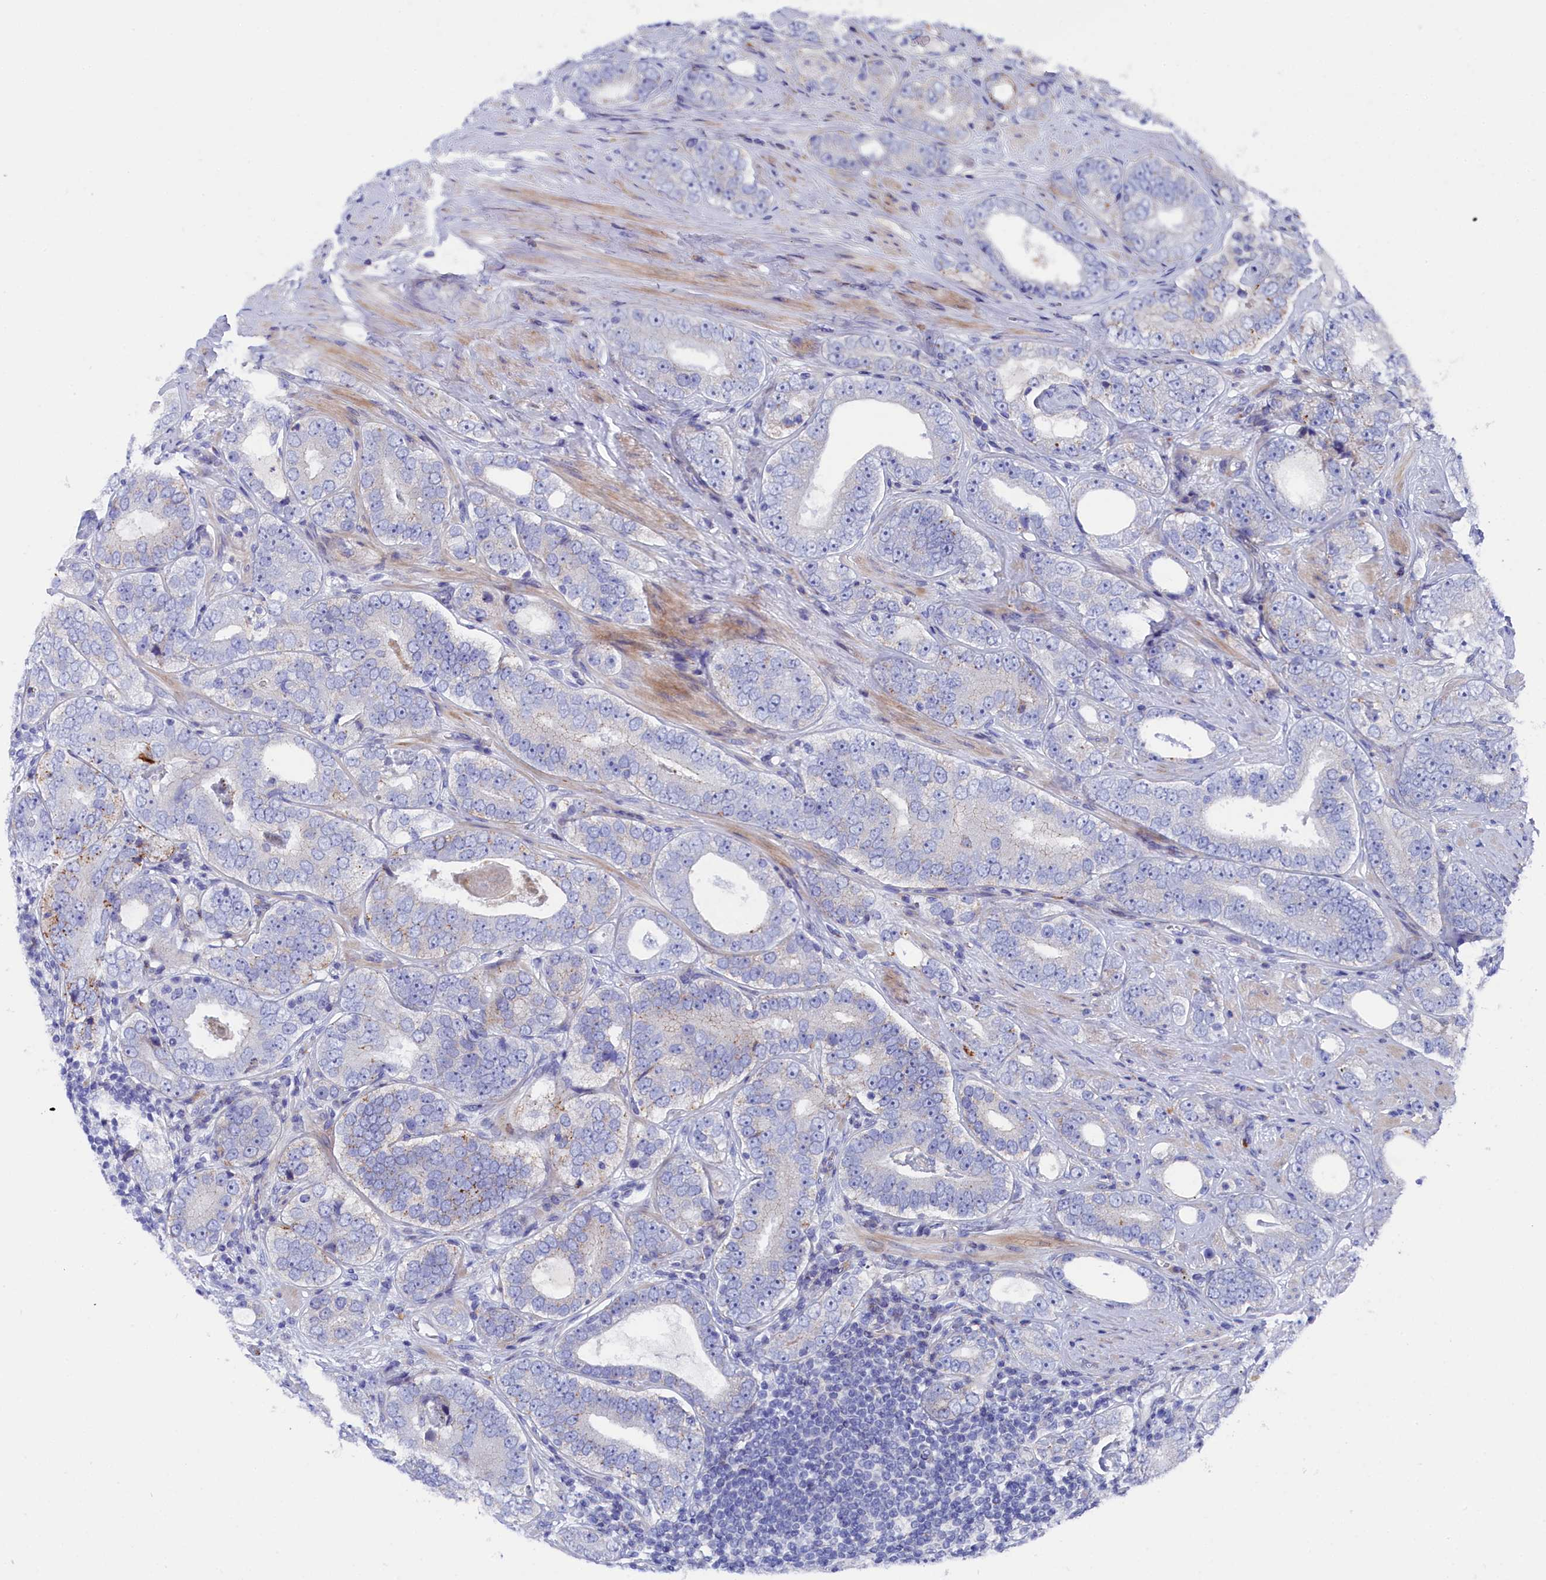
{"staining": {"intensity": "negative", "quantity": "none", "location": "none"}, "tissue": "prostate cancer", "cell_type": "Tumor cells", "image_type": "cancer", "snomed": [{"axis": "morphology", "description": "Adenocarcinoma, High grade"}, {"axis": "topography", "description": "Prostate"}], "caption": "This is a photomicrograph of immunohistochemistry staining of prostate cancer, which shows no positivity in tumor cells.", "gene": "NUDT7", "patient": {"sex": "male", "age": 56}}